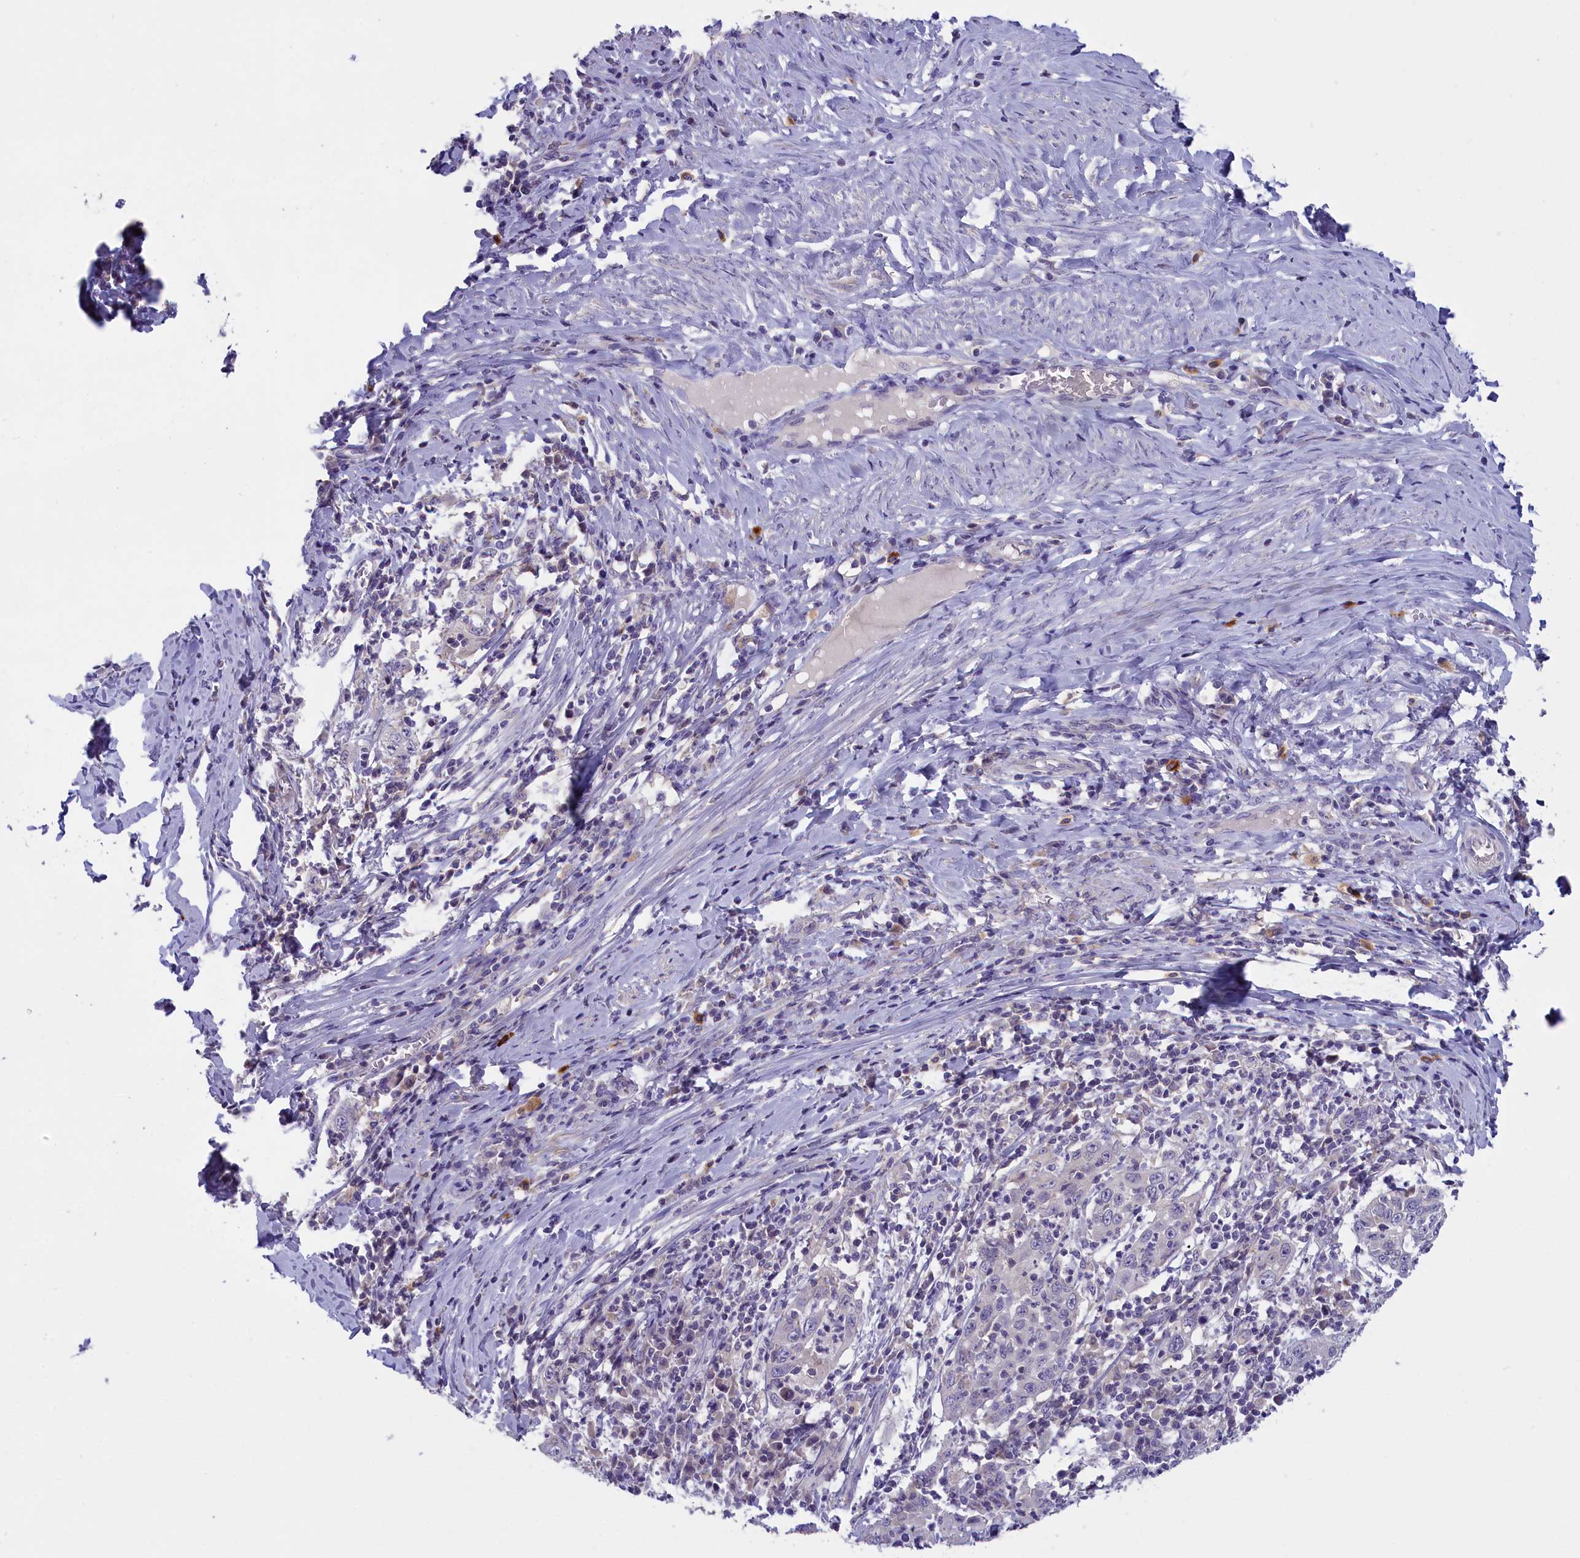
{"staining": {"intensity": "negative", "quantity": "none", "location": "none"}, "tissue": "cervical cancer", "cell_type": "Tumor cells", "image_type": "cancer", "snomed": [{"axis": "morphology", "description": "Squamous cell carcinoma, NOS"}, {"axis": "topography", "description": "Cervix"}], "caption": "High power microscopy photomicrograph of an immunohistochemistry (IHC) image of squamous cell carcinoma (cervical), revealing no significant positivity in tumor cells.", "gene": "ENPP6", "patient": {"sex": "female", "age": 46}}